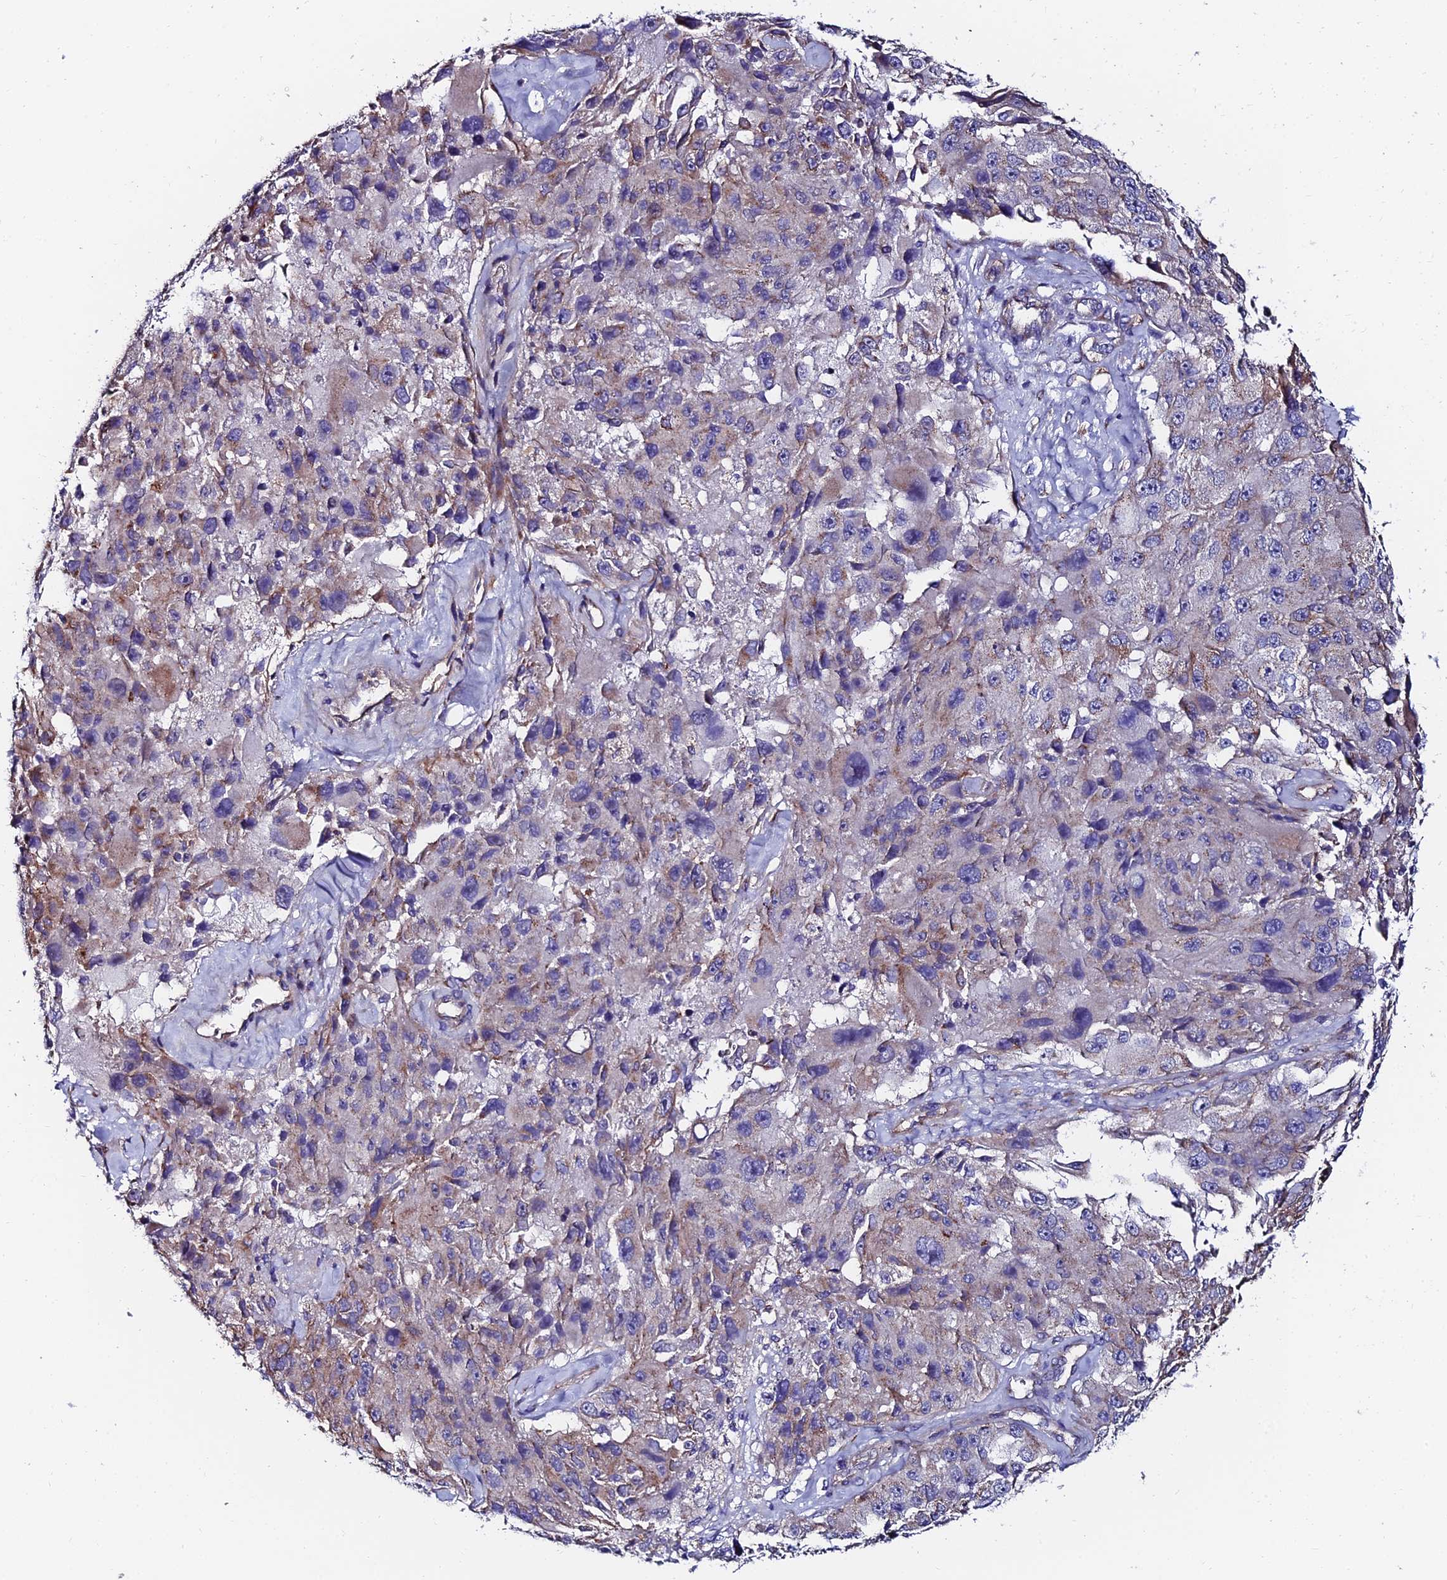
{"staining": {"intensity": "negative", "quantity": "none", "location": "none"}, "tissue": "melanoma", "cell_type": "Tumor cells", "image_type": "cancer", "snomed": [{"axis": "morphology", "description": "Malignant melanoma, Metastatic site"}, {"axis": "topography", "description": "Lymph node"}], "caption": "Micrograph shows no significant protein staining in tumor cells of malignant melanoma (metastatic site).", "gene": "ADGRF3", "patient": {"sex": "male", "age": 62}}